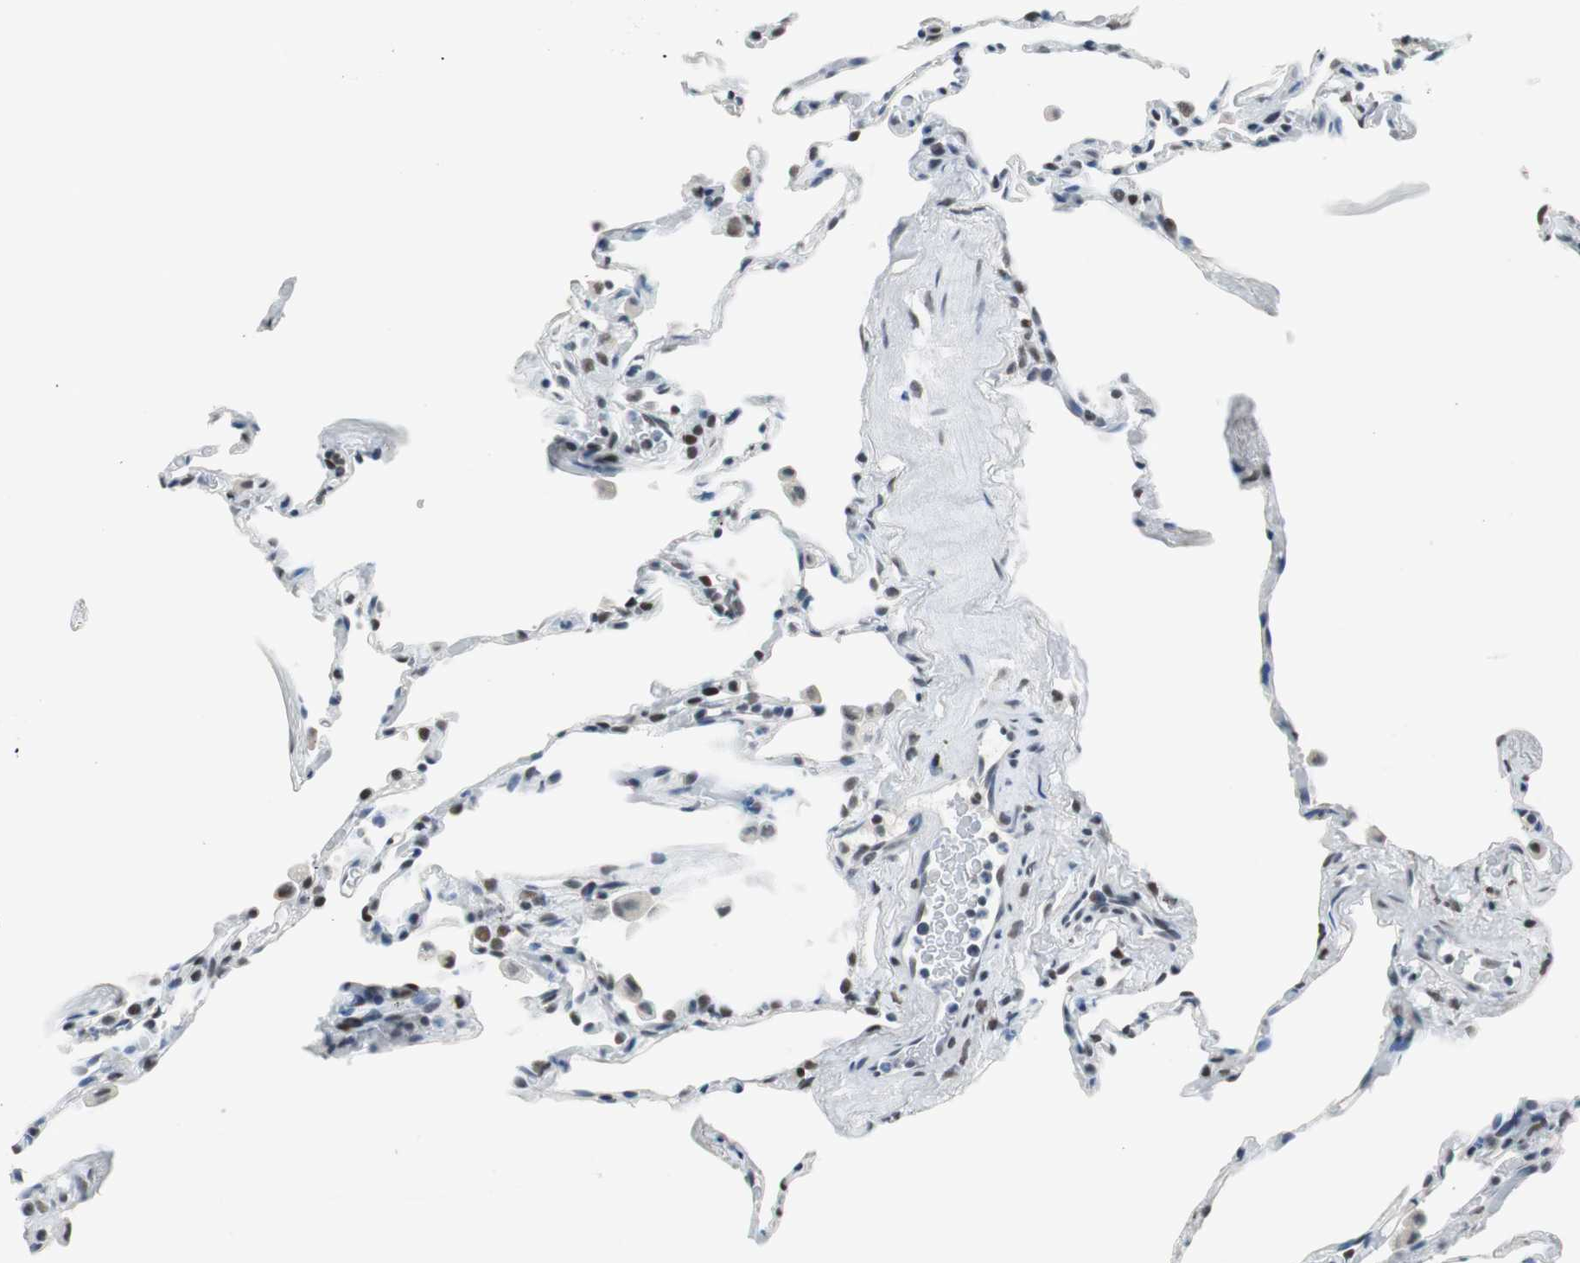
{"staining": {"intensity": "weak", "quantity": "<25%", "location": "nuclear"}, "tissue": "lung", "cell_type": "Alveolar cells", "image_type": "normal", "snomed": [{"axis": "morphology", "description": "Normal tissue, NOS"}, {"axis": "topography", "description": "Lung"}], "caption": "Benign lung was stained to show a protein in brown. There is no significant positivity in alveolar cells. The staining is performed using DAB (3,3'-diaminobenzidine) brown chromogen with nuclei counter-stained in using hematoxylin.", "gene": "HDAC3", "patient": {"sex": "male", "age": 59}}